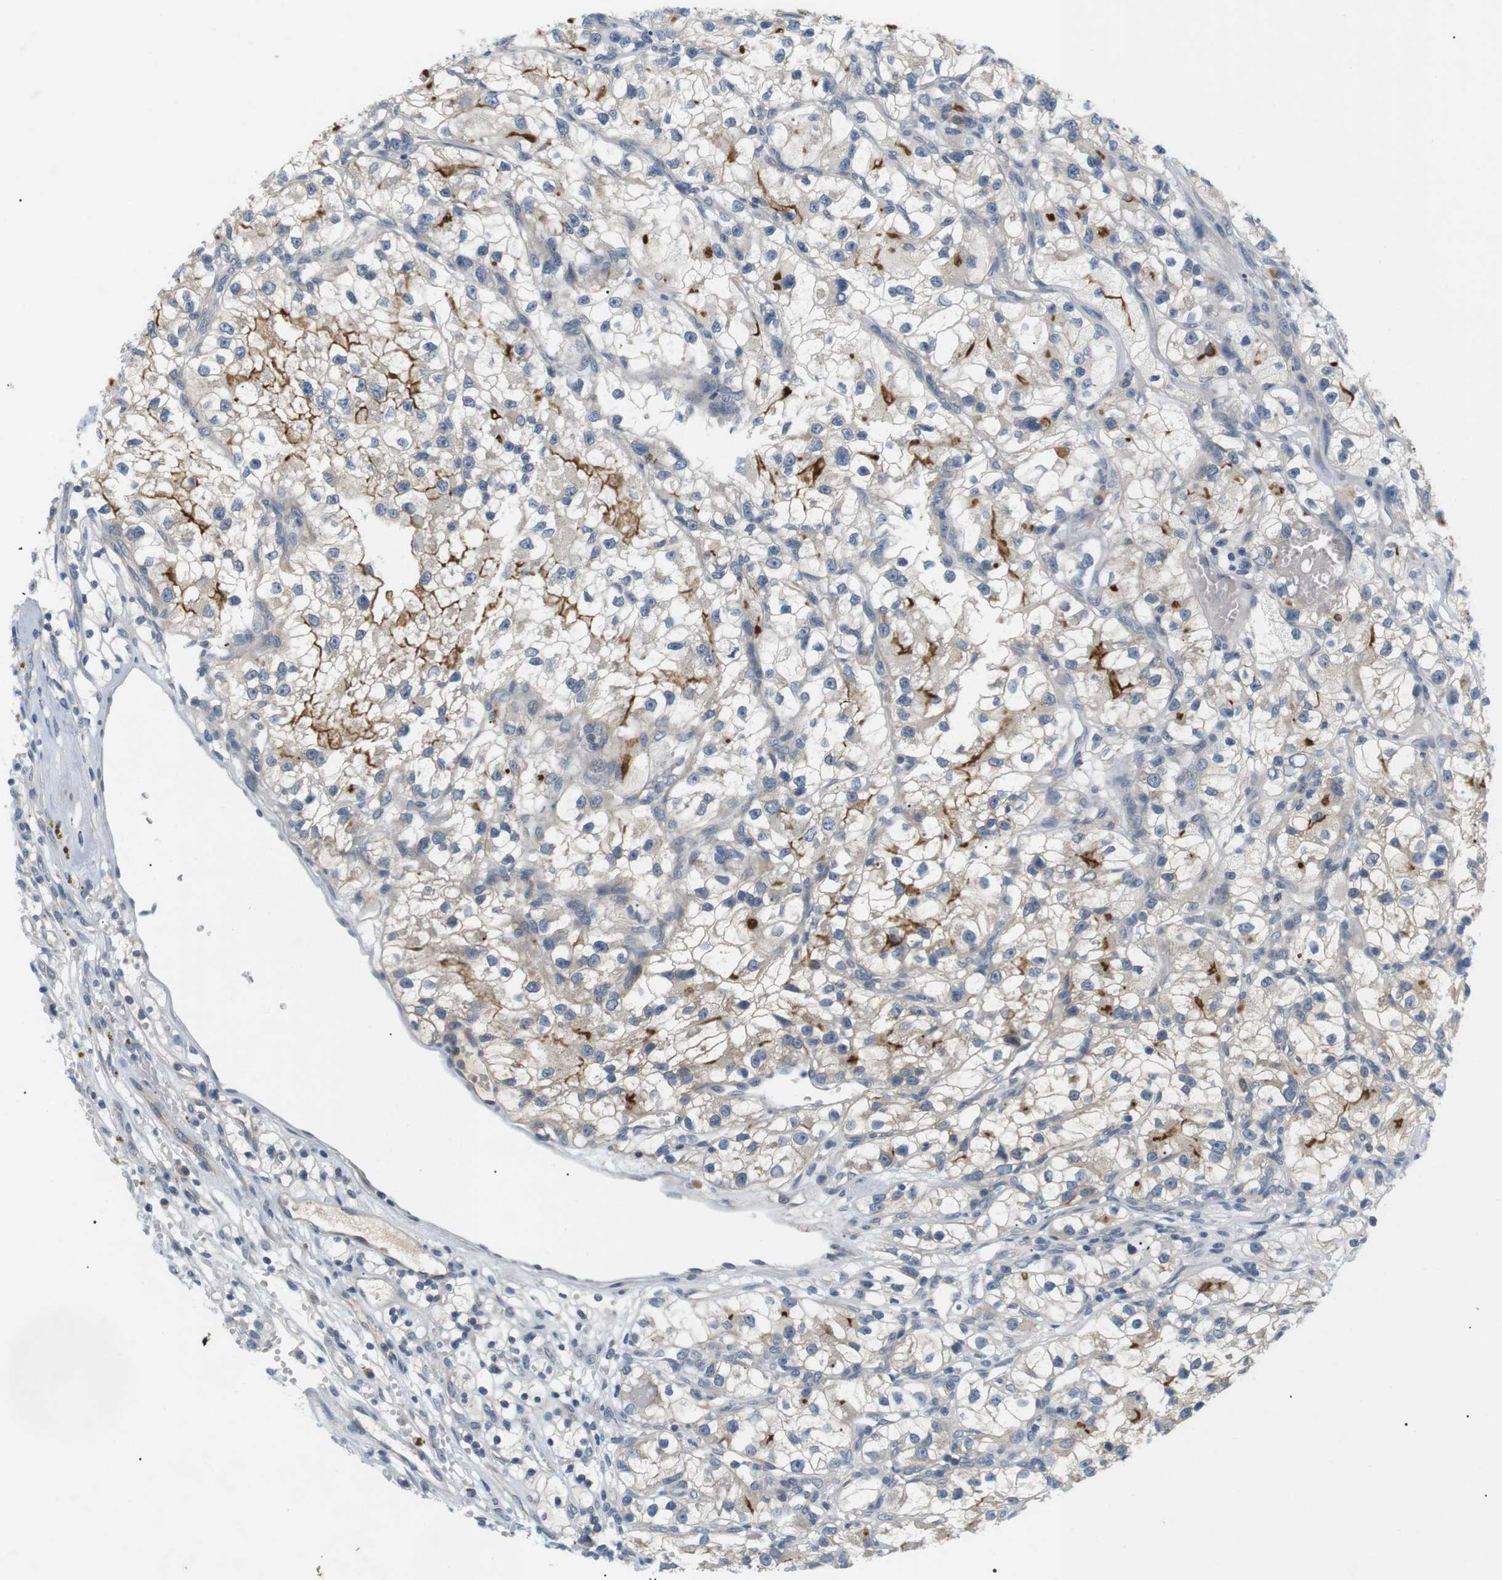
{"staining": {"intensity": "moderate", "quantity": "<25%", "location": "cytoplasmic/membranous"}, "tissue": "renal cancer", "cell_type": "Tumor cells", "image_type": "cancer", "snomed": [{"axis": "morphology", "description": "Adenocarcinoma, NOS"}, {"axis": "topography", "description": "Kidney"}], "caption": "This is an image of immunohistochemistry staining of renal cancer, which shows moderate expression in the cytoplasmic/membranous of tumor cells.", "gene": "EVA1C", "patient": {"sex": "female", "age": 57}}